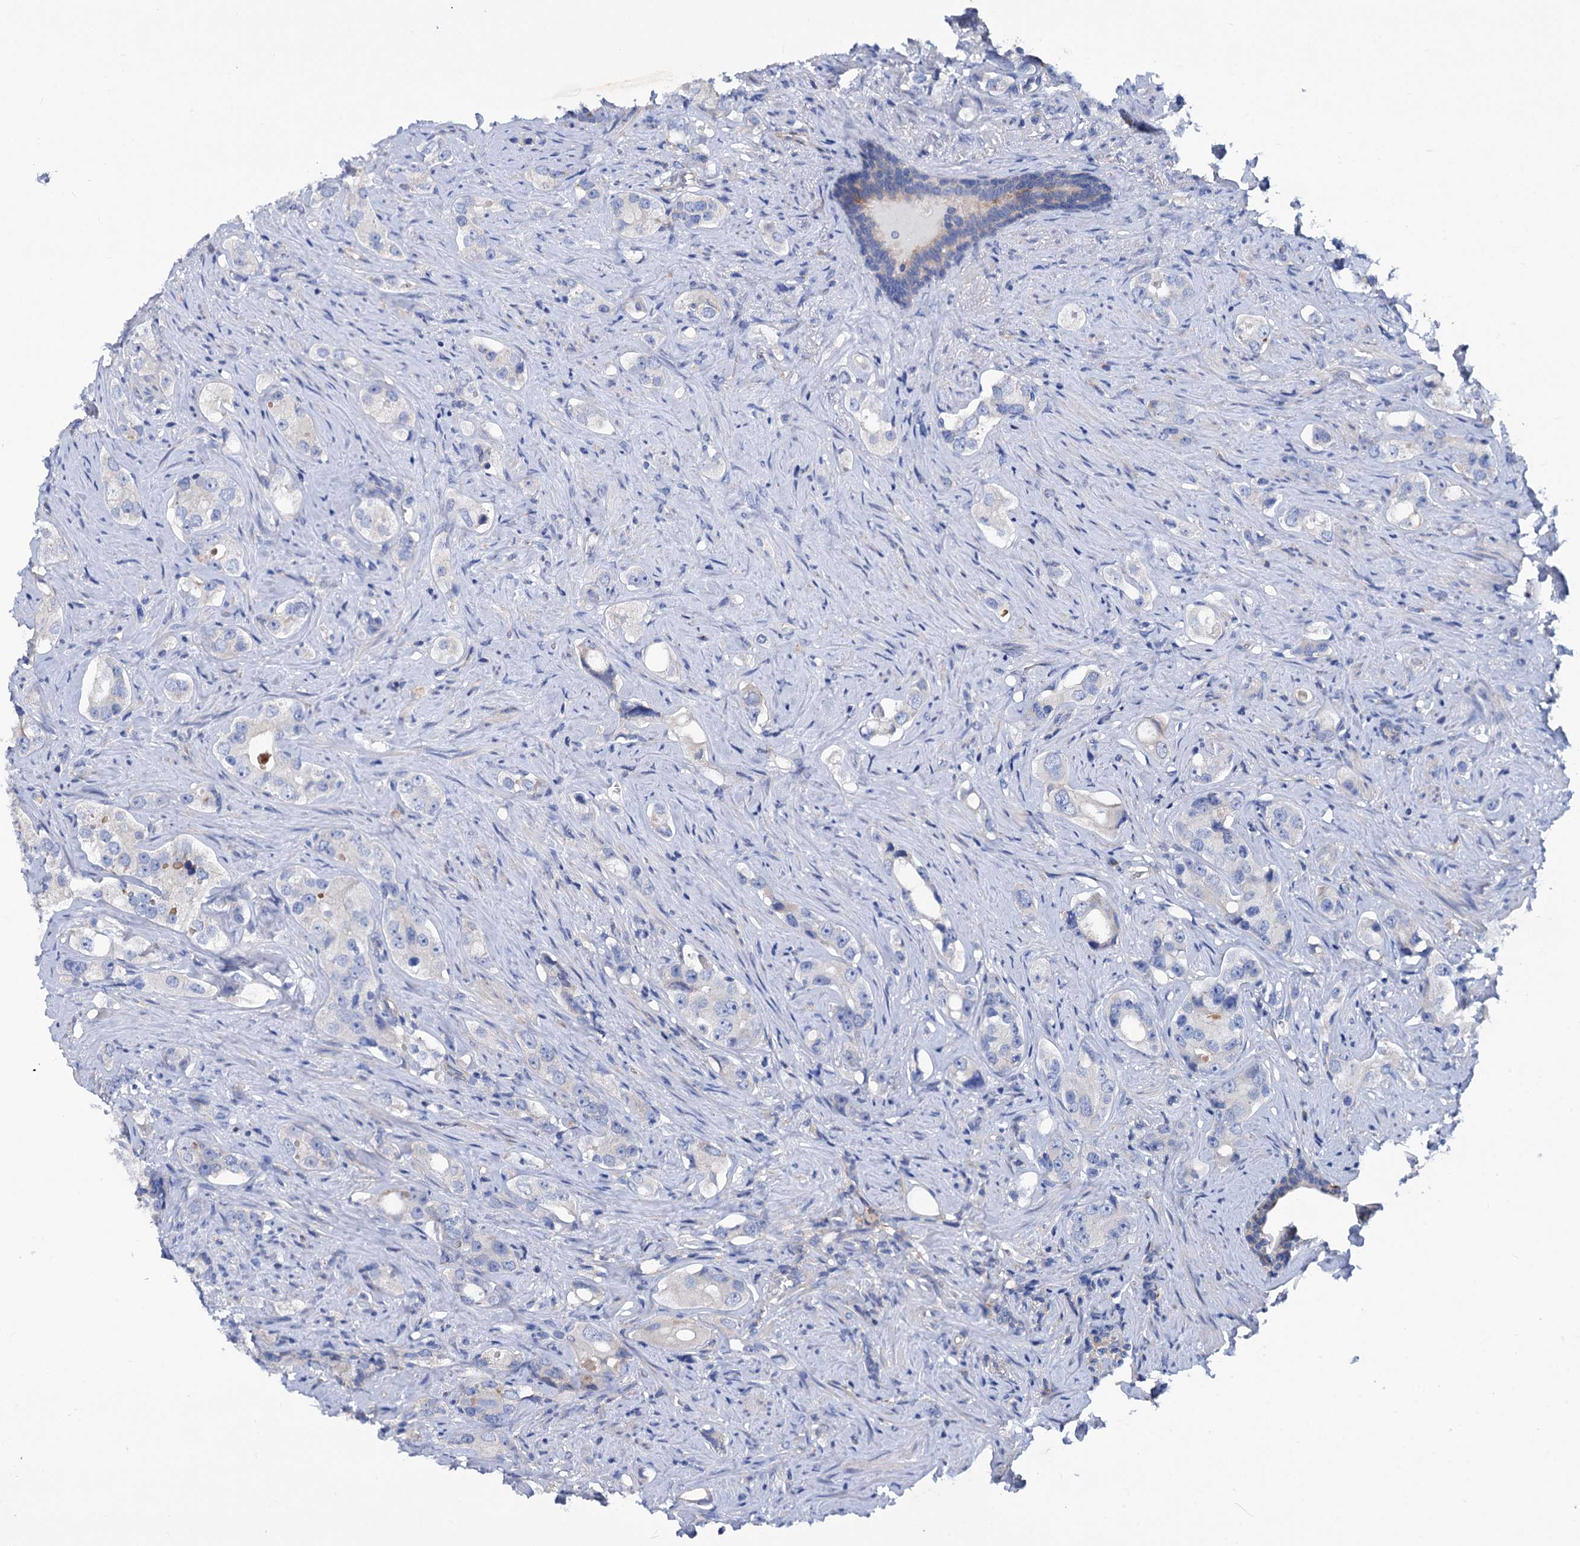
{"staining": {"intensity": "negative", "quantity": "none", "location": "none"}, "tissue": "prostate cancer", "cell_type": "Tumor cells", "image_type": "cancer", "snomed": [{"axis": "morphology", "description": "Adenocarcinoma, High grade"}, {"axis": "topography", "description": "Prostate"}], "caption": "Immunohistochemistry (IHC) of human prostate adenocarcinoma (high-grade) displays no staining in tumor cells. (DAB (3,3'-diaminobenzidine) immunohistochemistry visualized using brightfield microscopy, high magnification).", "gene": "TRIM55", "patient": {"sex": "male", "age": 63}}